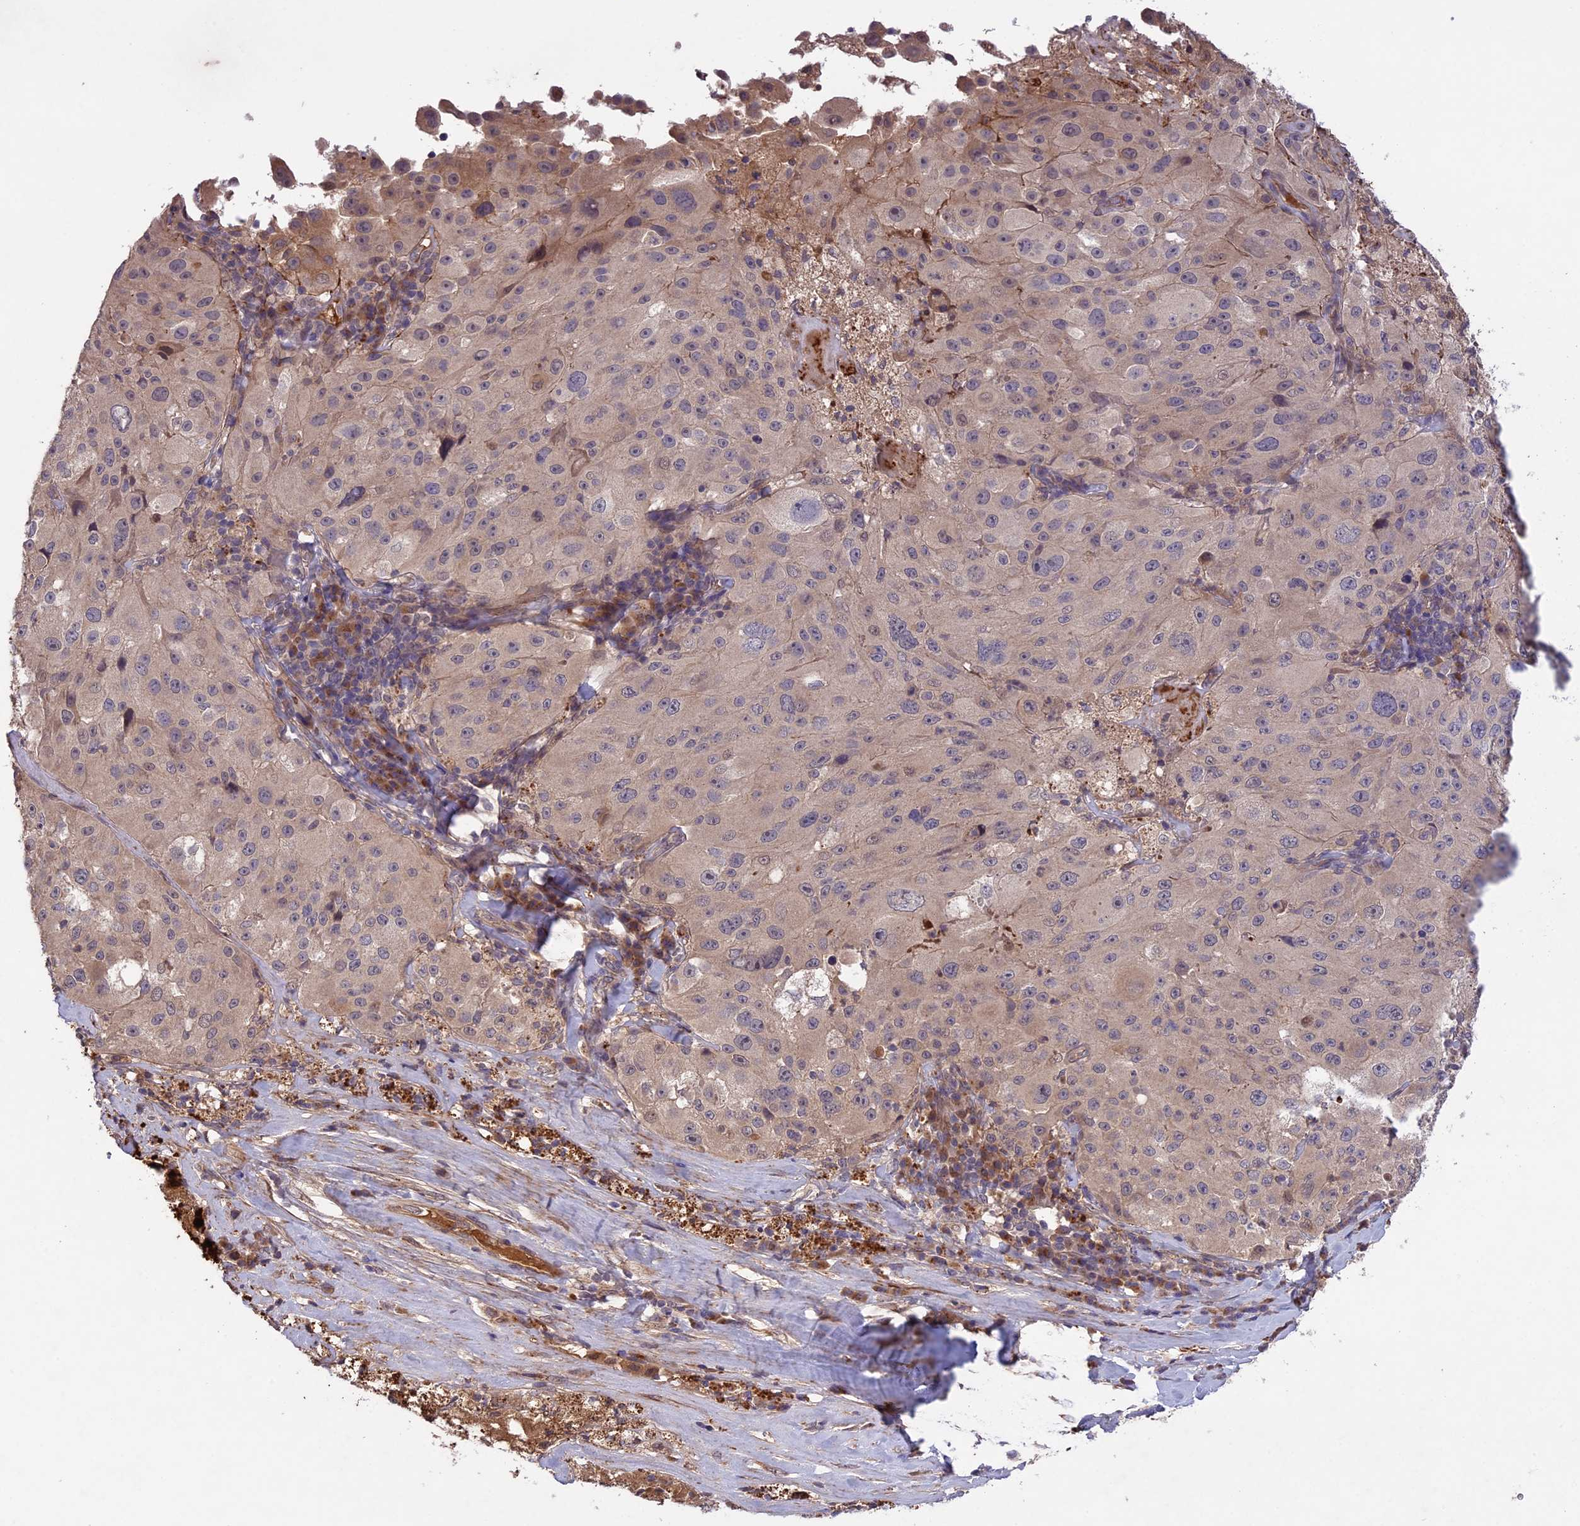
{"staining": {"intensity": "negative", "quantity": "none", "location": "none"}, "tissue": "melanoma", "cell_type": "Tumor cells", "image_type": "cancer", "snomed": [{"axis": "morphology", "description": "Malignant melanoma, Metastatic site"}, {"axis": "topography", "description": "Lymph node"}], "caption": "Immunohistochemical staining of melanoma reveals no significant expression in tumor cells.", "gene": "ADO", "patient": {"sex": "male", "age": 62}}